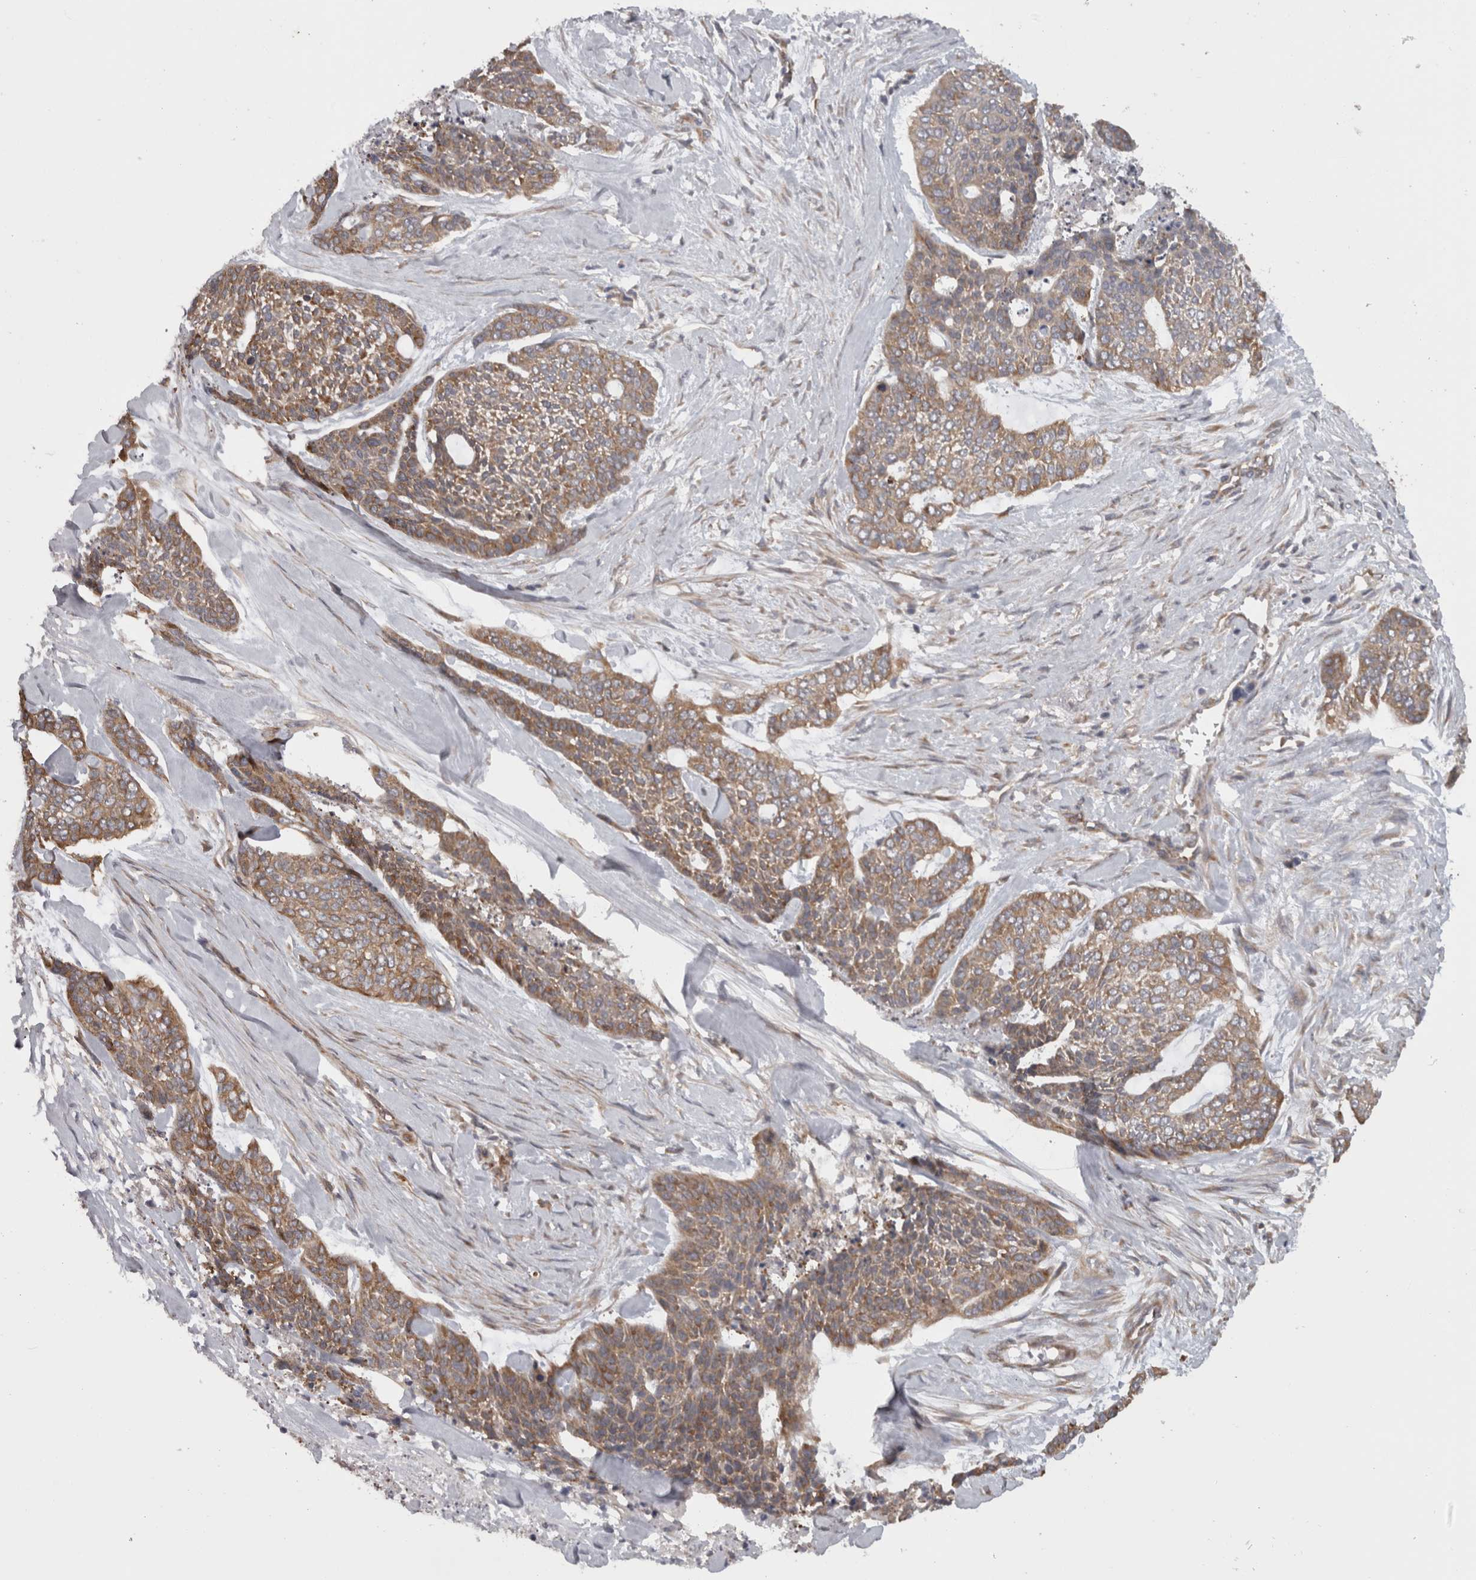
{"staining": {"intensity": "moderate", "quantity": ">75%", "location": "cytoplasmic/membranous"}, "tissue": "skin cancer", "cell_type": "Tumor cells", "image_type": "cancer", "snomed": [{"axis": "morphology", "description": "Basal cell carcinoma"}, {"axis": "topography", "description": "Skin"}], "caption": "Immunohistochemistry (IHC) micrograph of neoplastic tissue: human skin cancer stained using immunohistochemistry displays medium levels of moderate protein expression localized specifically in the cytoplasmic/membranous of tumor cells, appearing as a cytoplasmic/membranous brown color.", "gene": "SMCR8", "patient": {"sex": "female", "age": 64}}